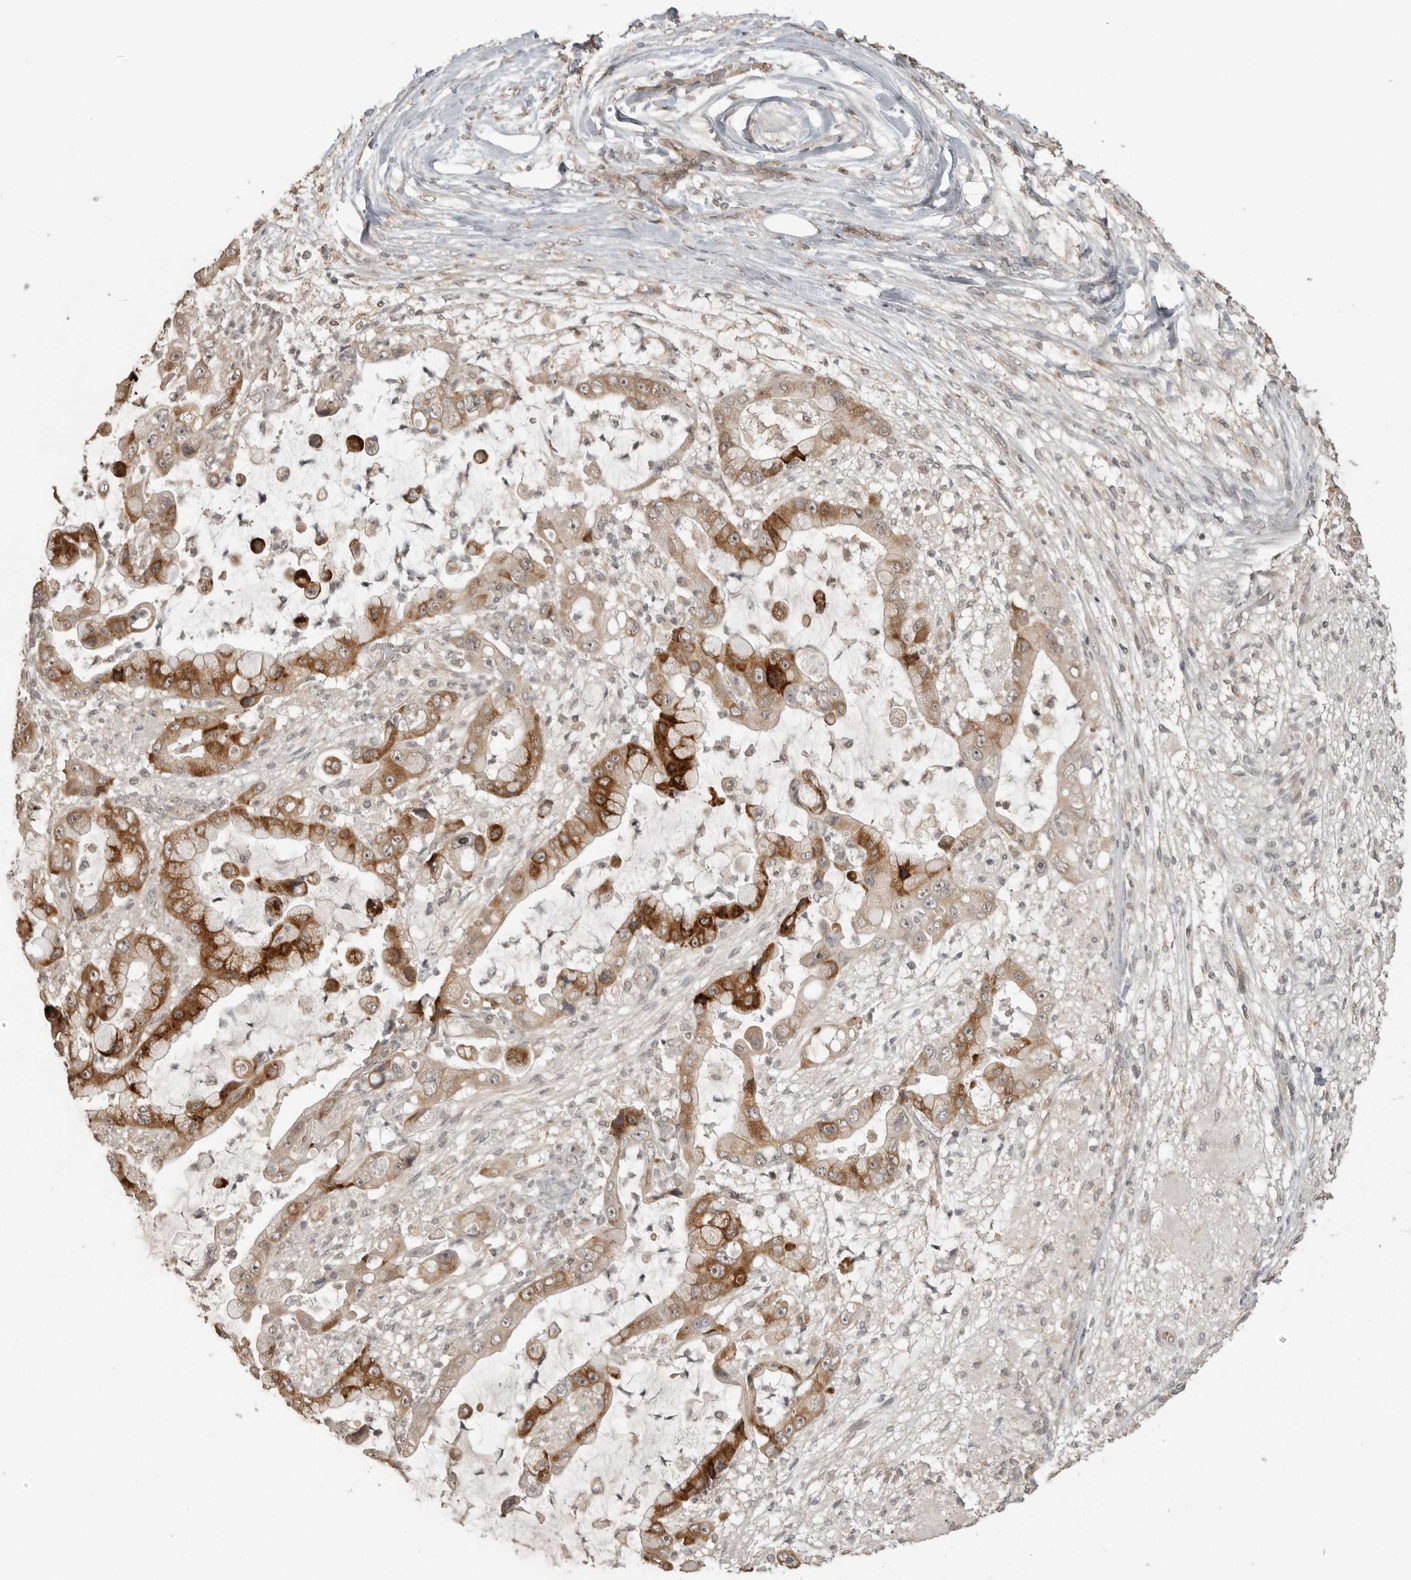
{"staining": {"intensity": "strong", "quantity": "25%-75%", "location": "cytoplasmic/membranous"}, "tissue": "liver cancer", "cell_type": "Tumor cells", "image_type": "cancer", "snomed": [{"axis": "morphology", "description": "Cholangiocarcinoma"}, {"axis": "topography", "description": "Liver"}], "caption": "A micrograph of liver cholangiocarcinoma stained for a protein exhibits strong cytoplasmic/membranous brown staining in tumor cells.", "gene": "SMG8", "patient": {"sex": "female", "age": 54}}